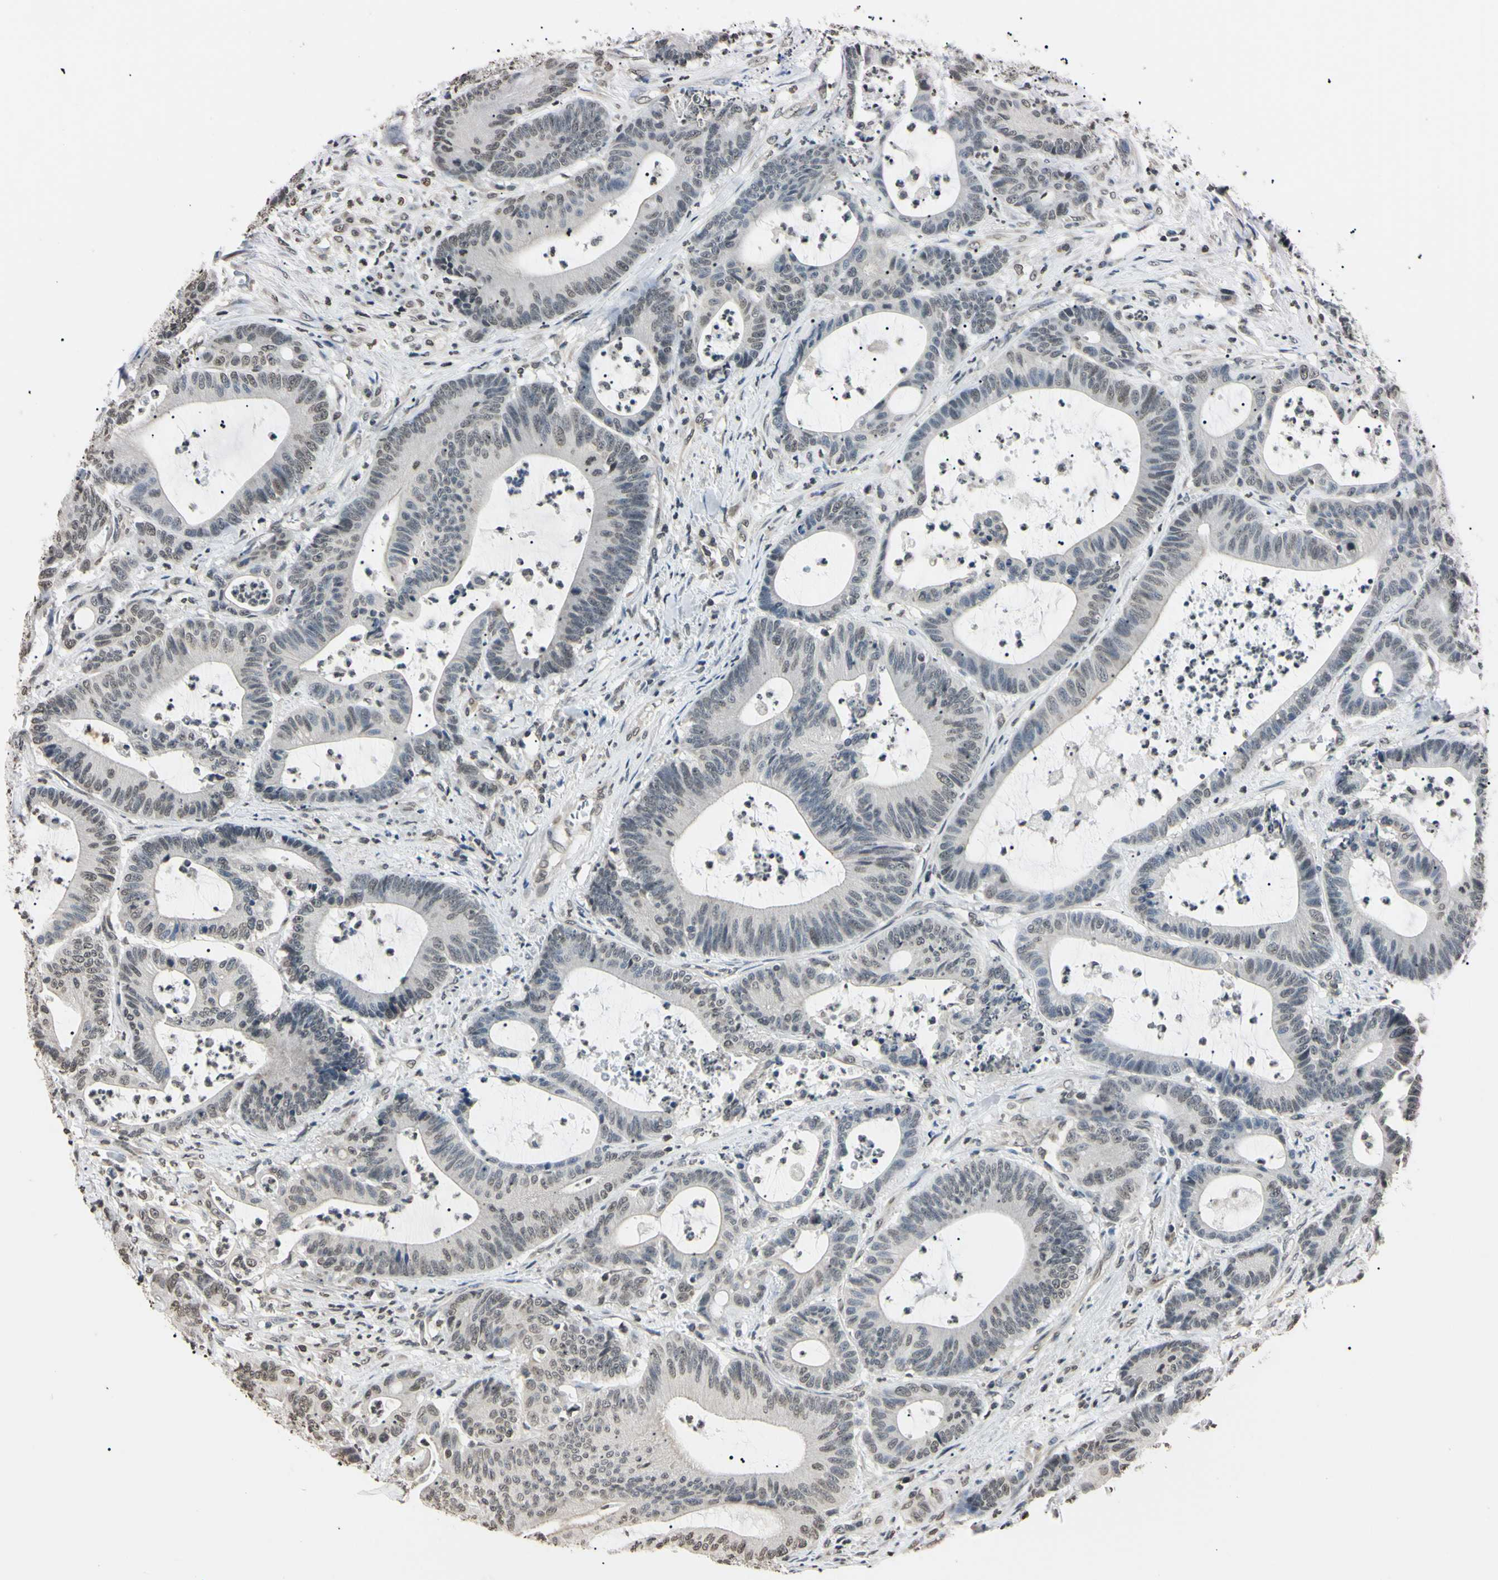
{"staining": {"intensity": "weak", "quantity": "25%-75%", "location": "nuclear"}, "tissue": "colorectal cancer", "cell_type": "Tumor cells", "image_type": "cancer", "snomed": [{"axis": "morphology", "description": "Adenocarcinoma, NOS"}, {"axis": "topography", "description": "Colon"}], "caption": "Immunohistochemistry image of neoplastic tissue: human adenocarcinoma (colorectal) stained using immunohistochemistry (IHC) reveals low levels of weak protein expression localized specifically in the nuclear of tumor cells, appearing as a nuclear brown color.", "gene": "CDC45", "patient": {"sex": "female", "age": 84}}